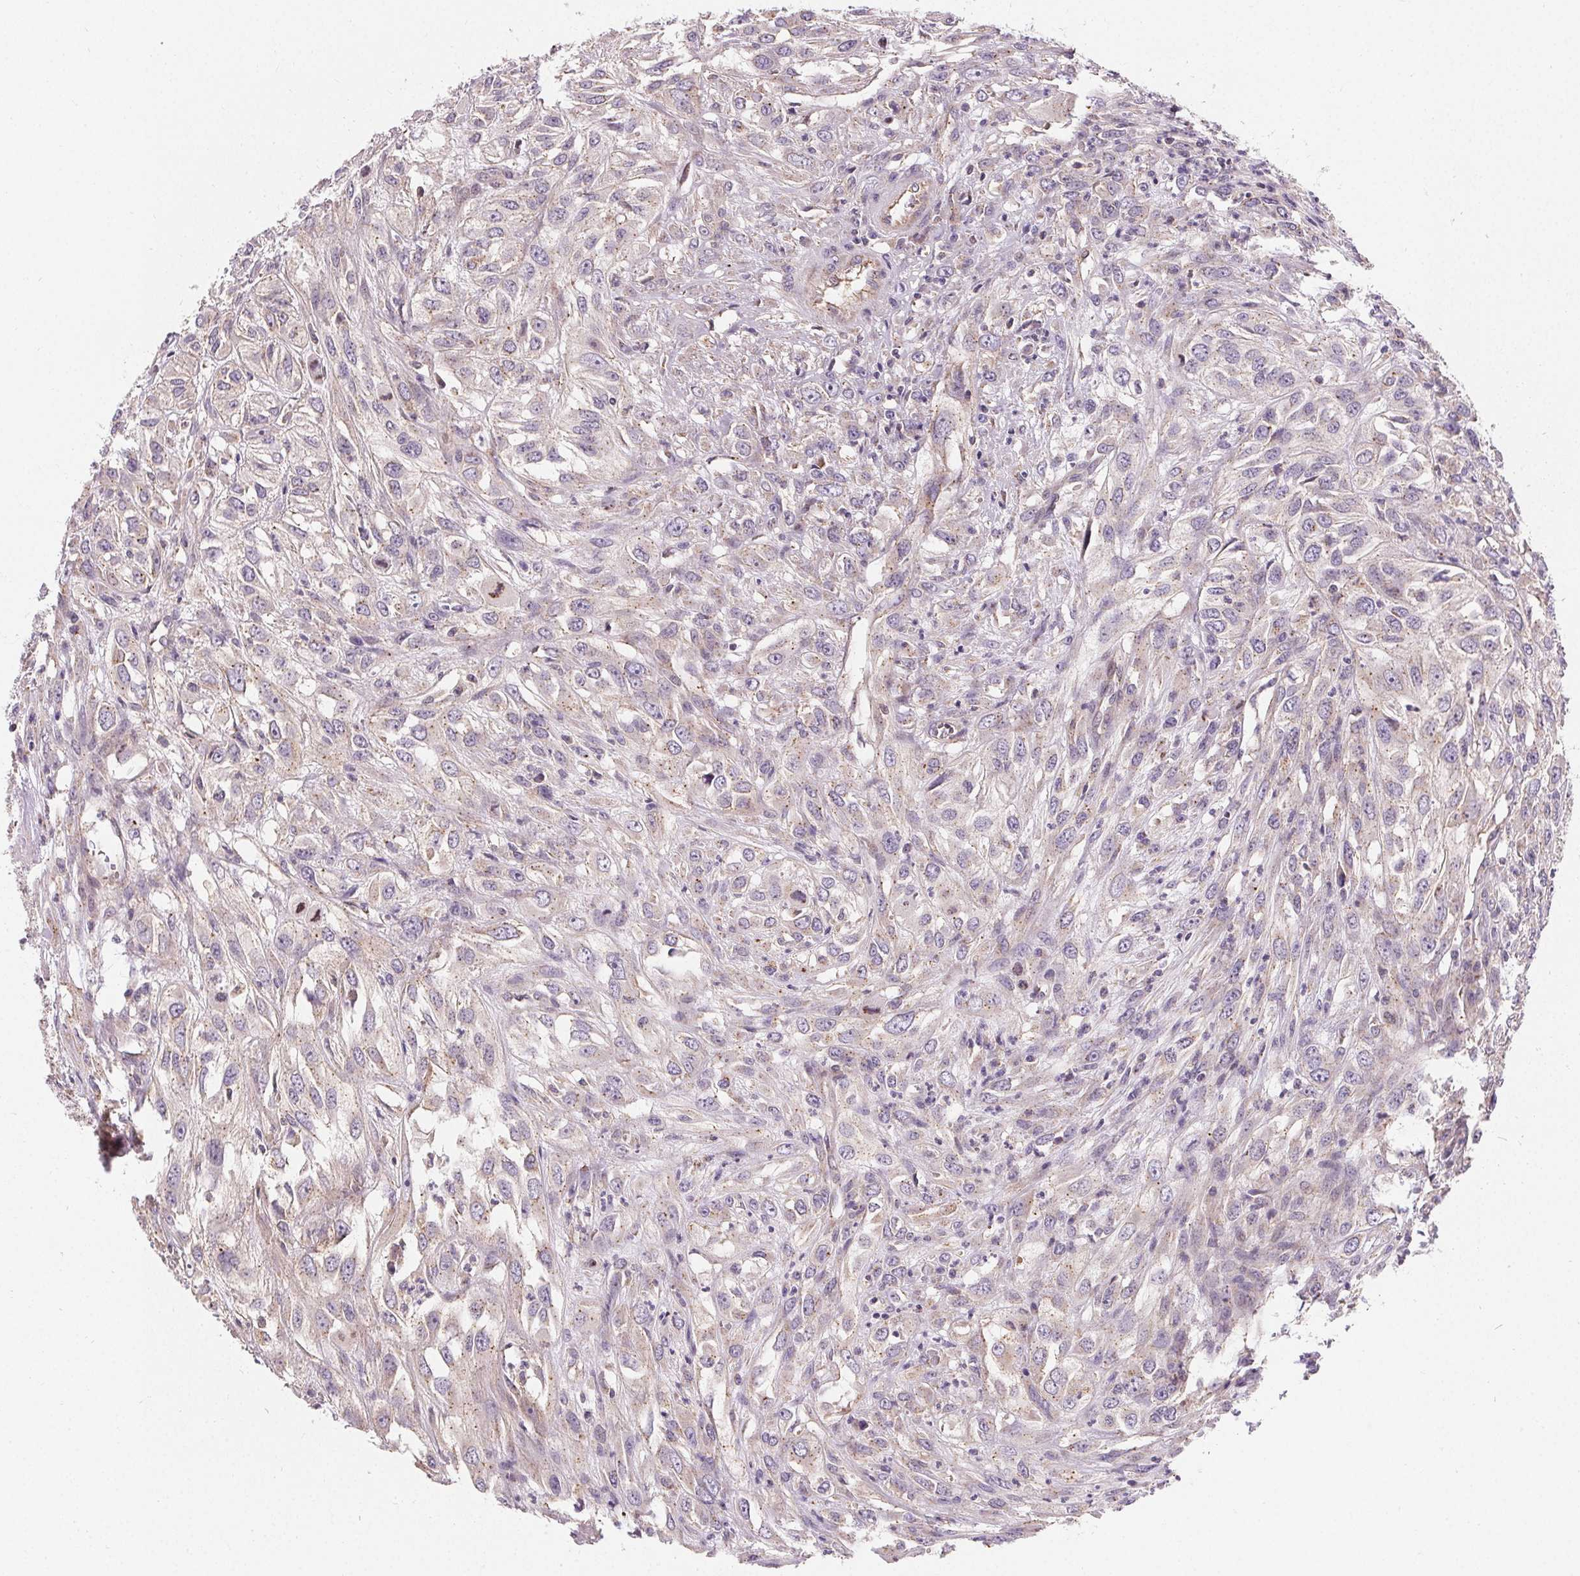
{"staining": {"intensity": "negative", "quantity": "none", "location": "none"}, "tissue": "urothelial cancer", "cell_type": "Tumor cells", "image_type": "cancer", "snomed": [{"axis": "morphology", "description": "Urothelial carcinoma, High grade"}, {"axis": "topography", "description": "Urinary bladder"}], "caption": "Immunohistochemical staining of high-grade urothelial carcinoma reveals no significant expression in tumor cells.", "gene": "APLP1", "patient": {"sex": "male", "age": 67}}